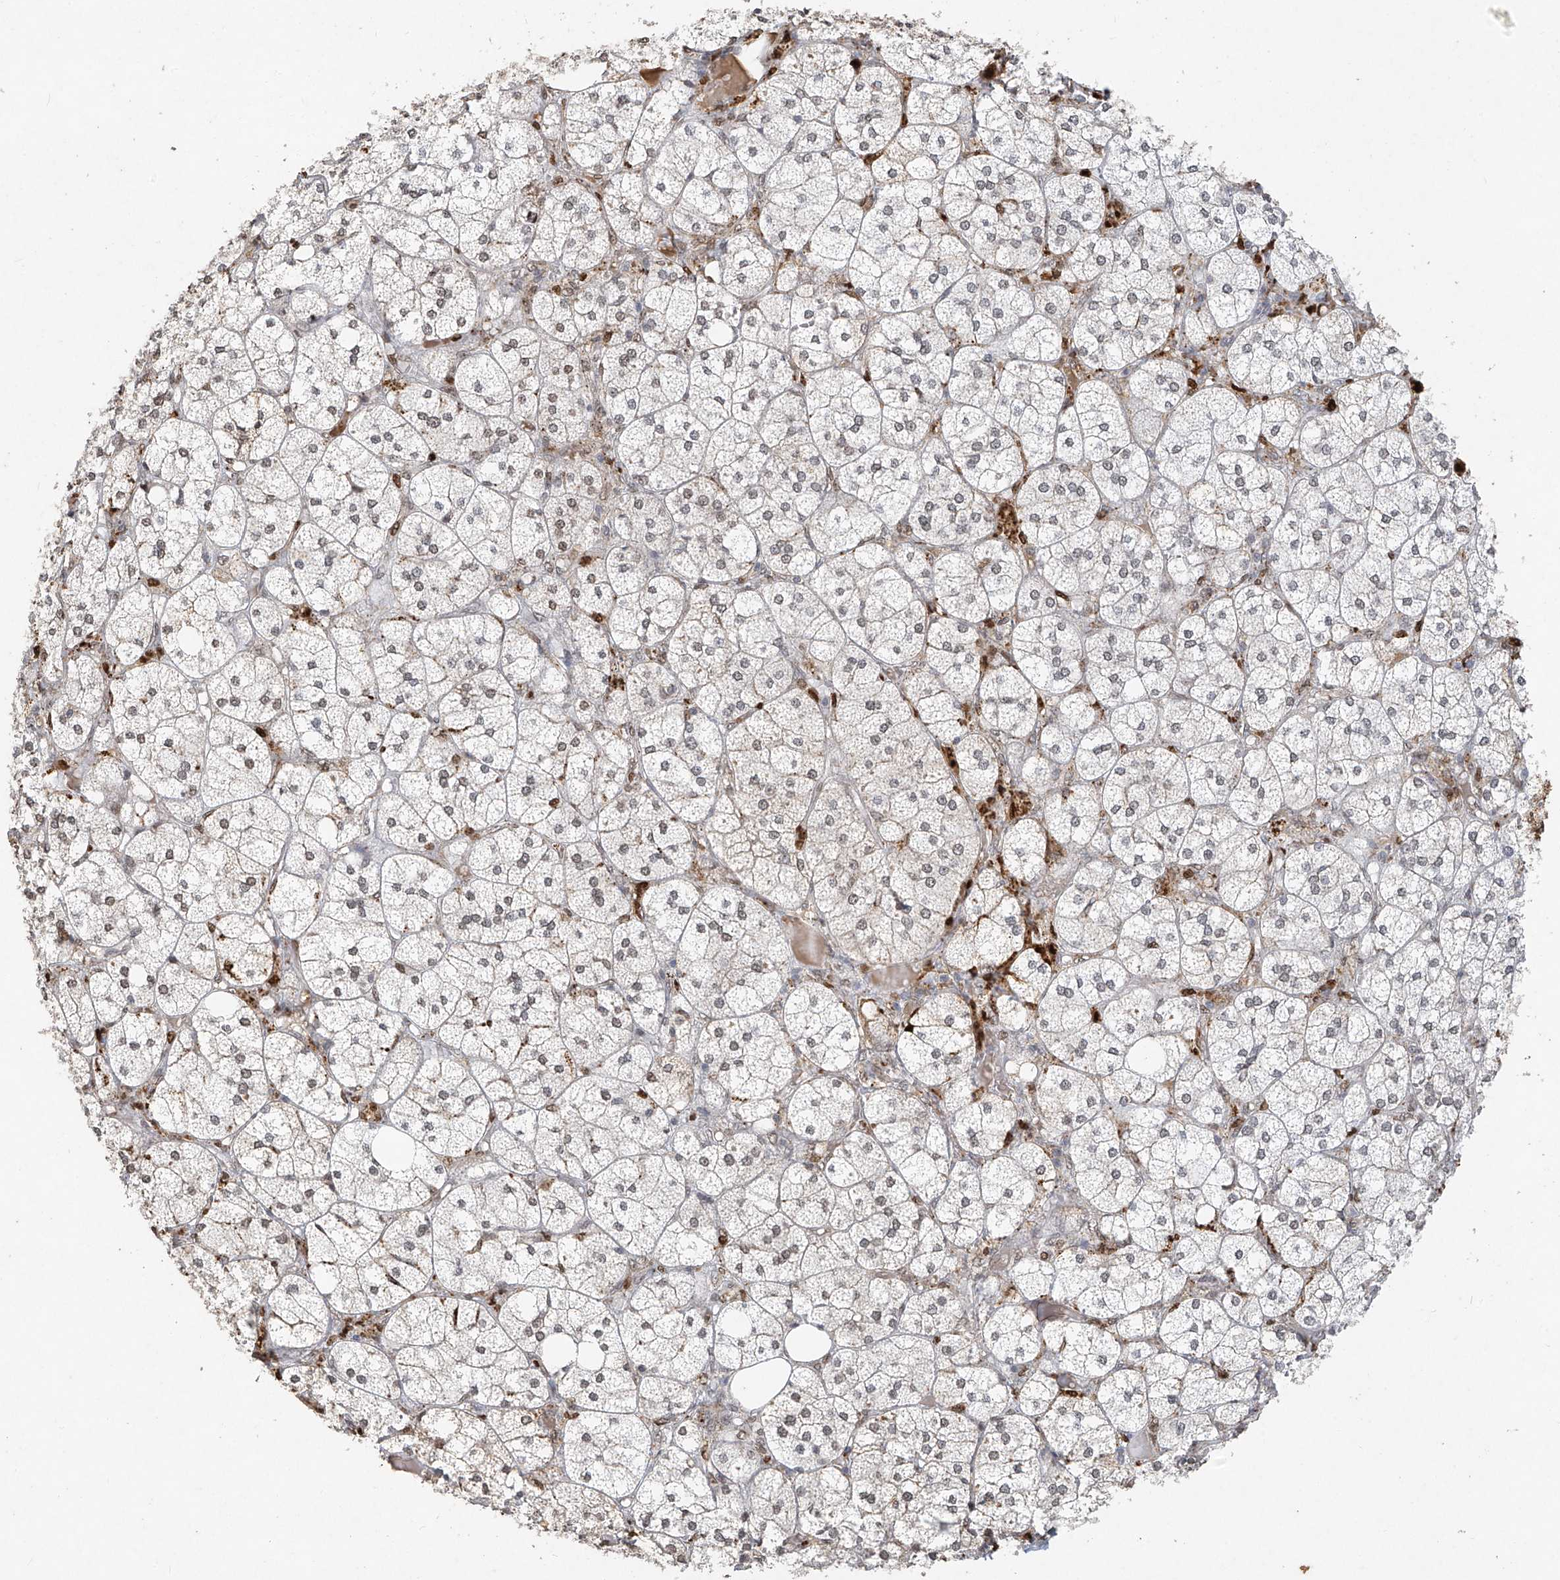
{"staining": {"intensity": "moderate", "quantity": "25%-75%", "location": "nuclear"}, "tissue": "adrenal gland", "cell_type": "Glandular cells", "image_type": "normal", "snomed": [{"axis": "morphology", "description": "Normal tissue, NOS"}, {"axis": "topography", "description": "Adrenal gland"}], "caption": "Adrenal gland stained with immunohistochemistry (IHC) displays moderate nuclear positivity in about 25%-75% of glandular cells.", "gene": "ATRIP", "patient": {"sex": "female", "age": 61}}